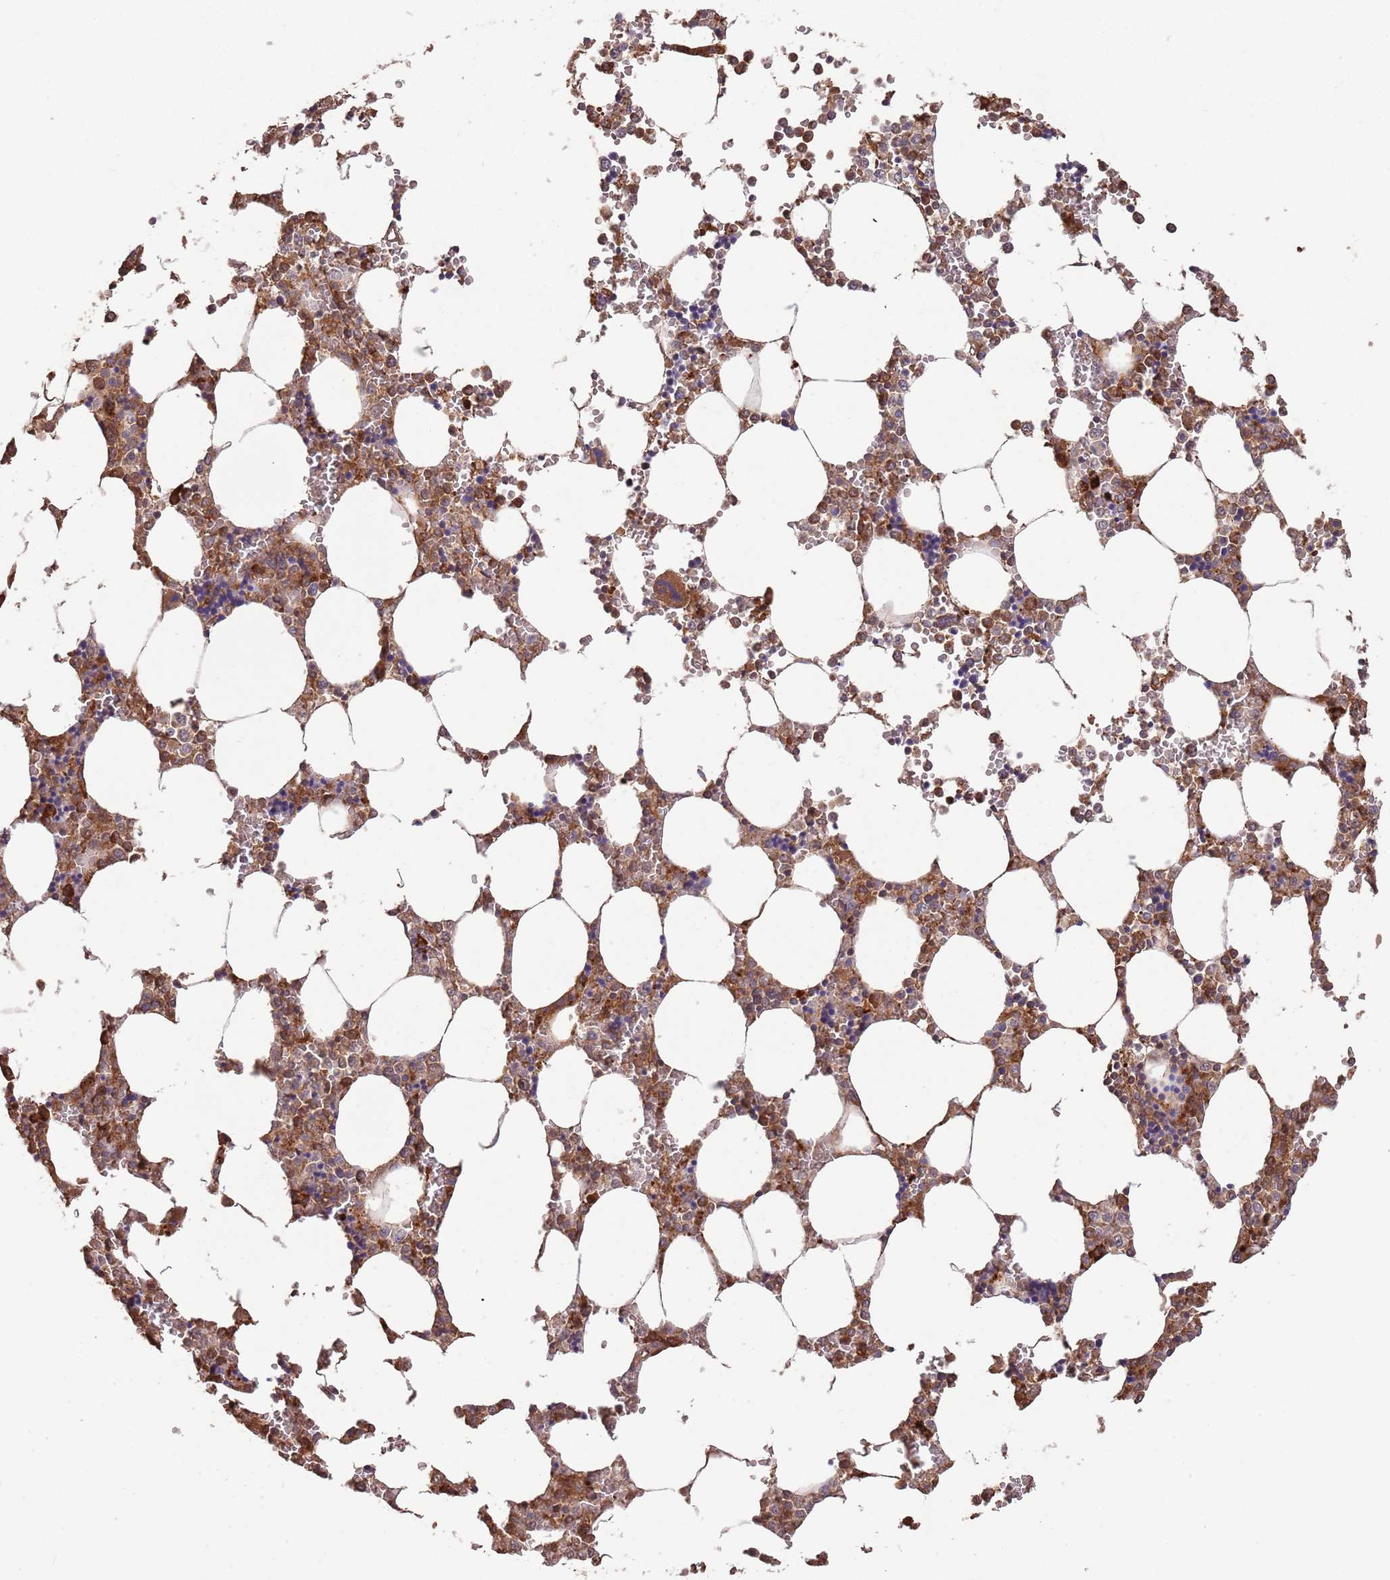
{"staining": {"intensity": "moderate", "quantity": ">75%", "location": "cytoplasmic/membranous"}, "tissue": "bone marrow", "cell_type": "Hematopoietic cells", "image_type": "normal", "snomed": [{"axis": "morphology", "description": "Normal tissue, NOS"}, {"axis": "topography", "description": "Bone marrow"}], "caption": "Immunohistochemistry histopathology image of normal bone marrow: human bone marrow stained using immunohistochemistry exhibits medium levels of moderate protein expression localized specifically in the cytoplasmic/membranous of hematopoietic cells, appearing as a cytoplasmic/membranous brown color.", "gene": "ZNF428", "patient": {"sex": "male", "age": 64}}